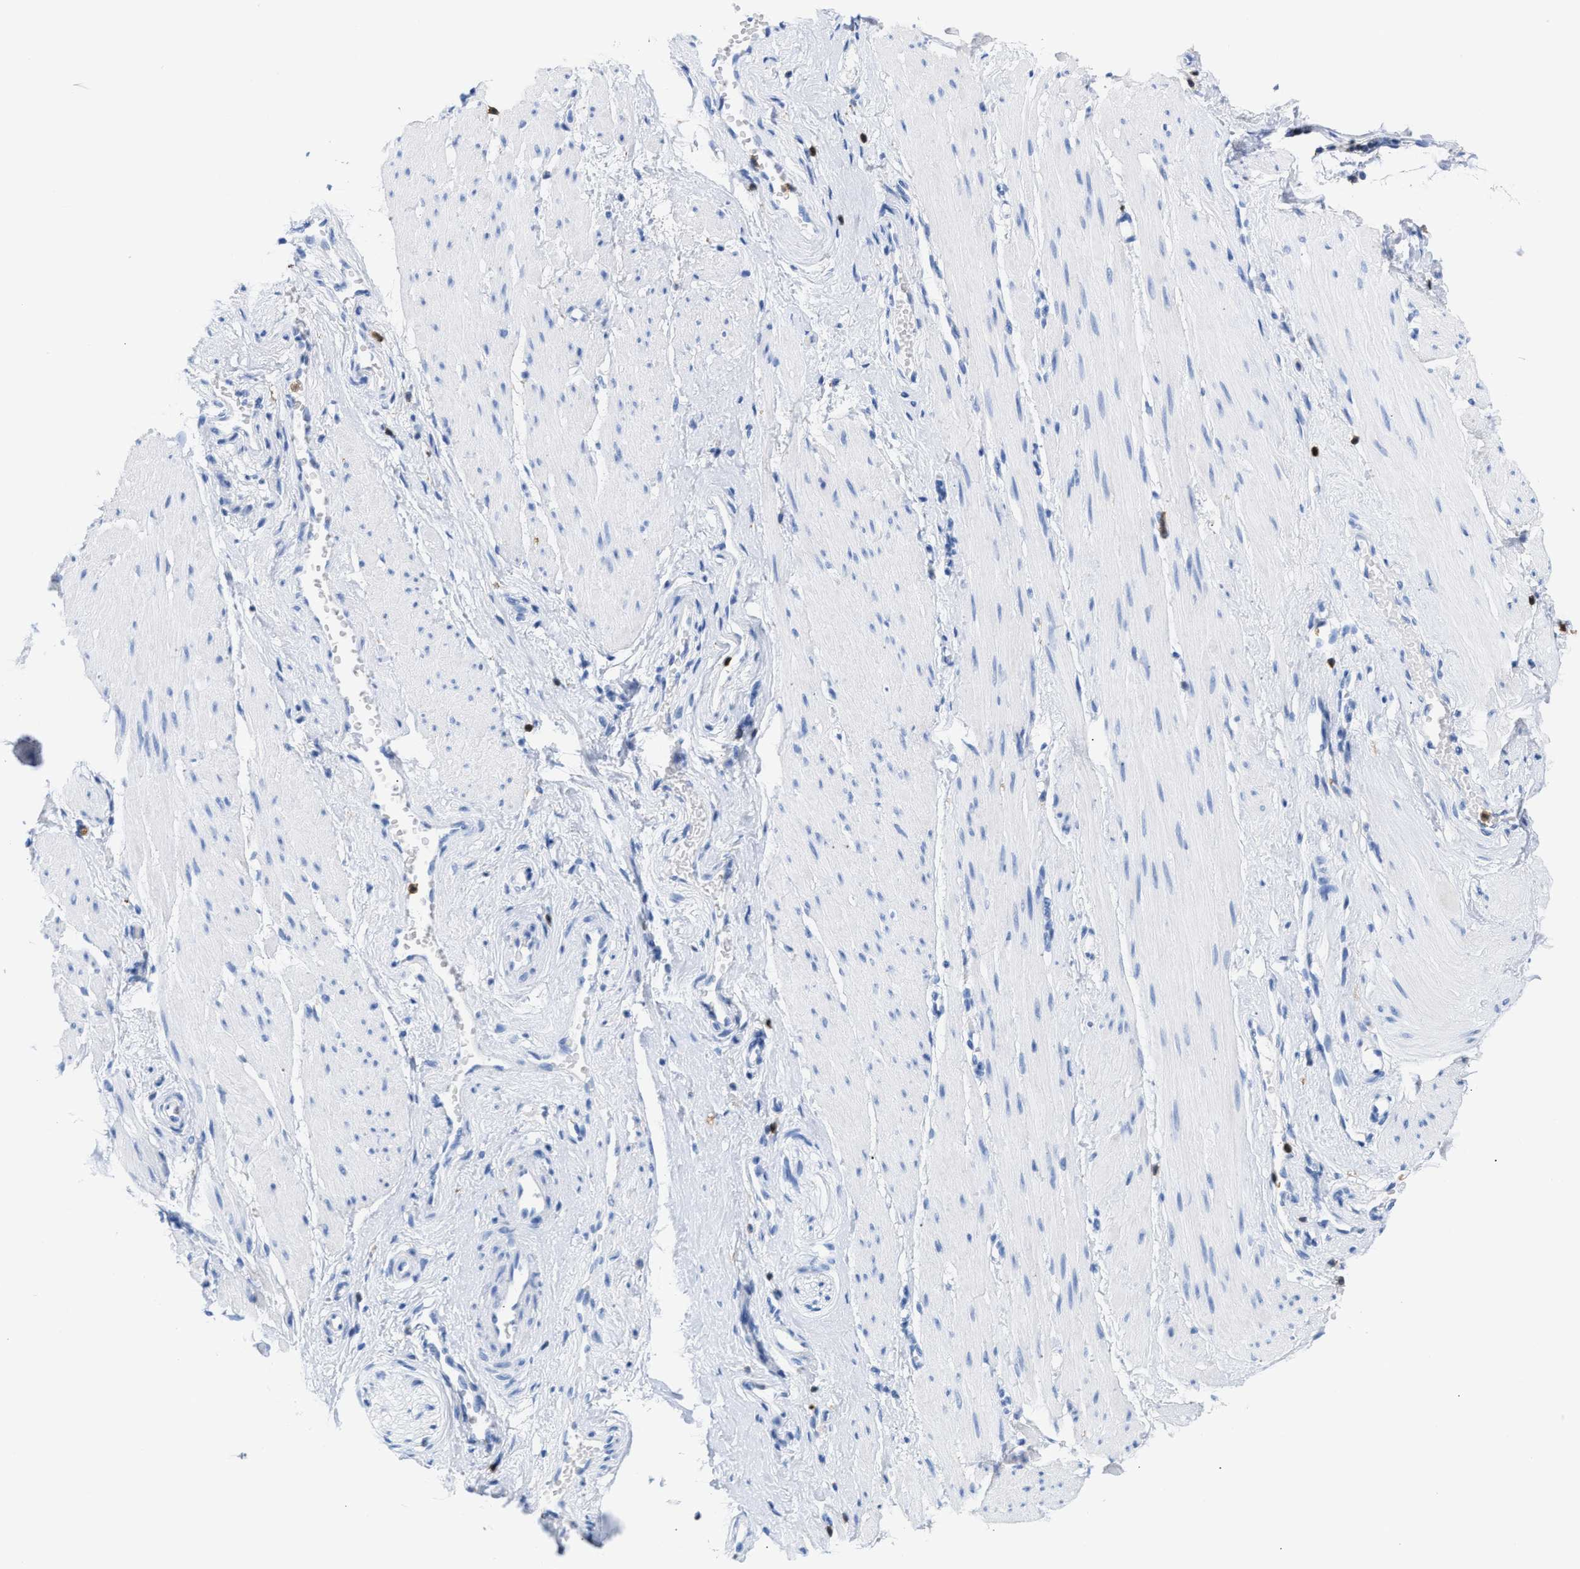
{"staining": {"intensity": "negative", "quantity": "none", "location": "none"}, "tissue": "adipose tissue", "cell_type": "Adipocytes", "image_type": "normal", "snomed": [{"axis": "morphology", "description": "Normal tissue, NOS"}, {"axis": "topography", "description": "Soft tissue"}, {"axis": "topography", "description": "Vascular tissue"}], "caption": "The immunohistochemistry histopathology image has no significant positivity in adipocytes of adipose tissue. (IHC, brightfield microscopy, high magnification).", "gene": "LCP1", "patient": {"sex": "female", "age": 35}}